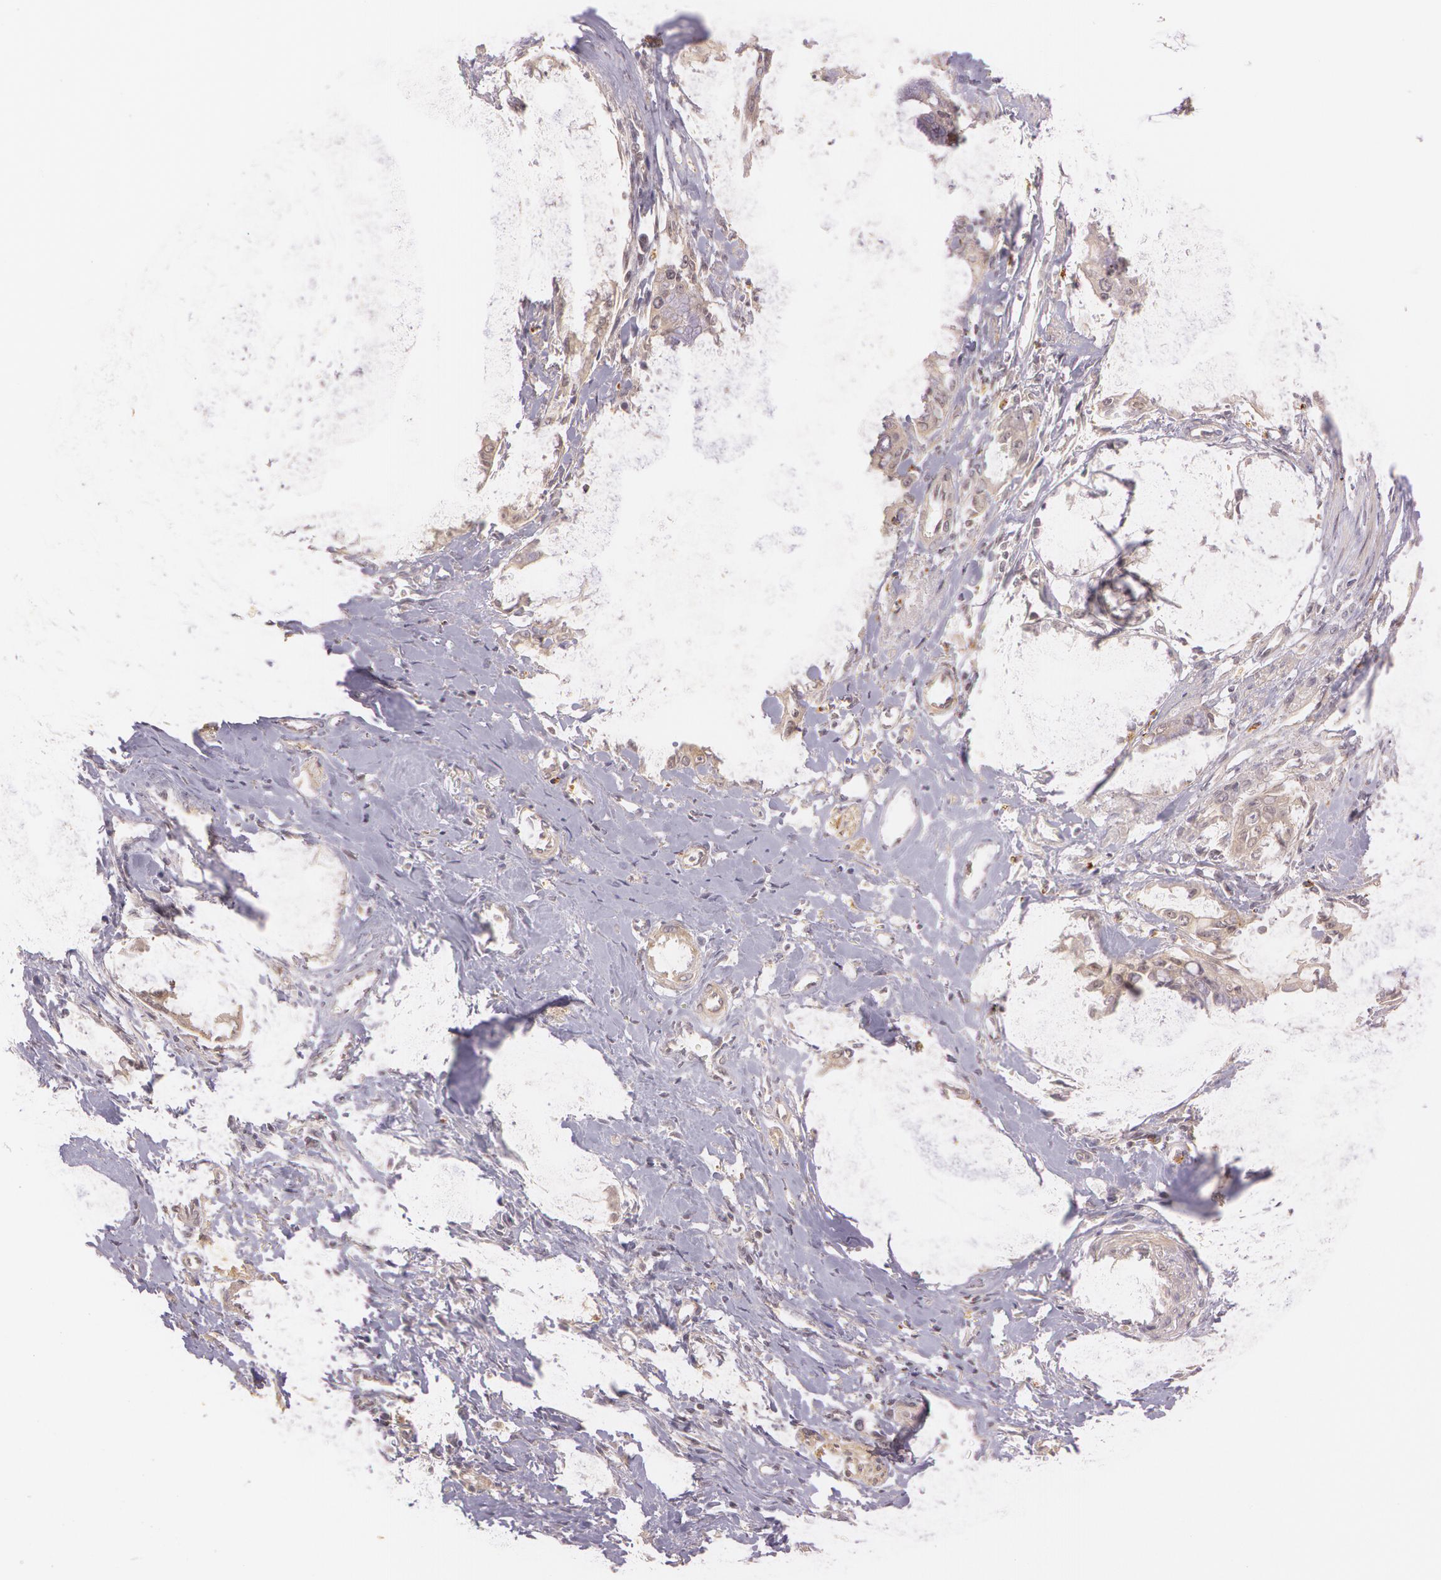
{"staining": {"intensity": "weak", "quantity": ">75%", "location": "cytoplasmic/membranous"}, "tissue": "pancreatic cancer", "cell_type": "Tumor cells", "image_type": "cancer", "snomed": [{"axis": "morphology", "description": "Adenocarcinoma, NOS"}, {"axis": "topography", "description": "Pancreas"}], "caption": "Brown immunohistochemical staining in human adenocarcinoma (pancreatic) reveals weak cytoplasmic/membranous staining in approximately >75% of tumor cells.", "gene": "ATG2B", "patient": {"sex": "male", "age": 59}}